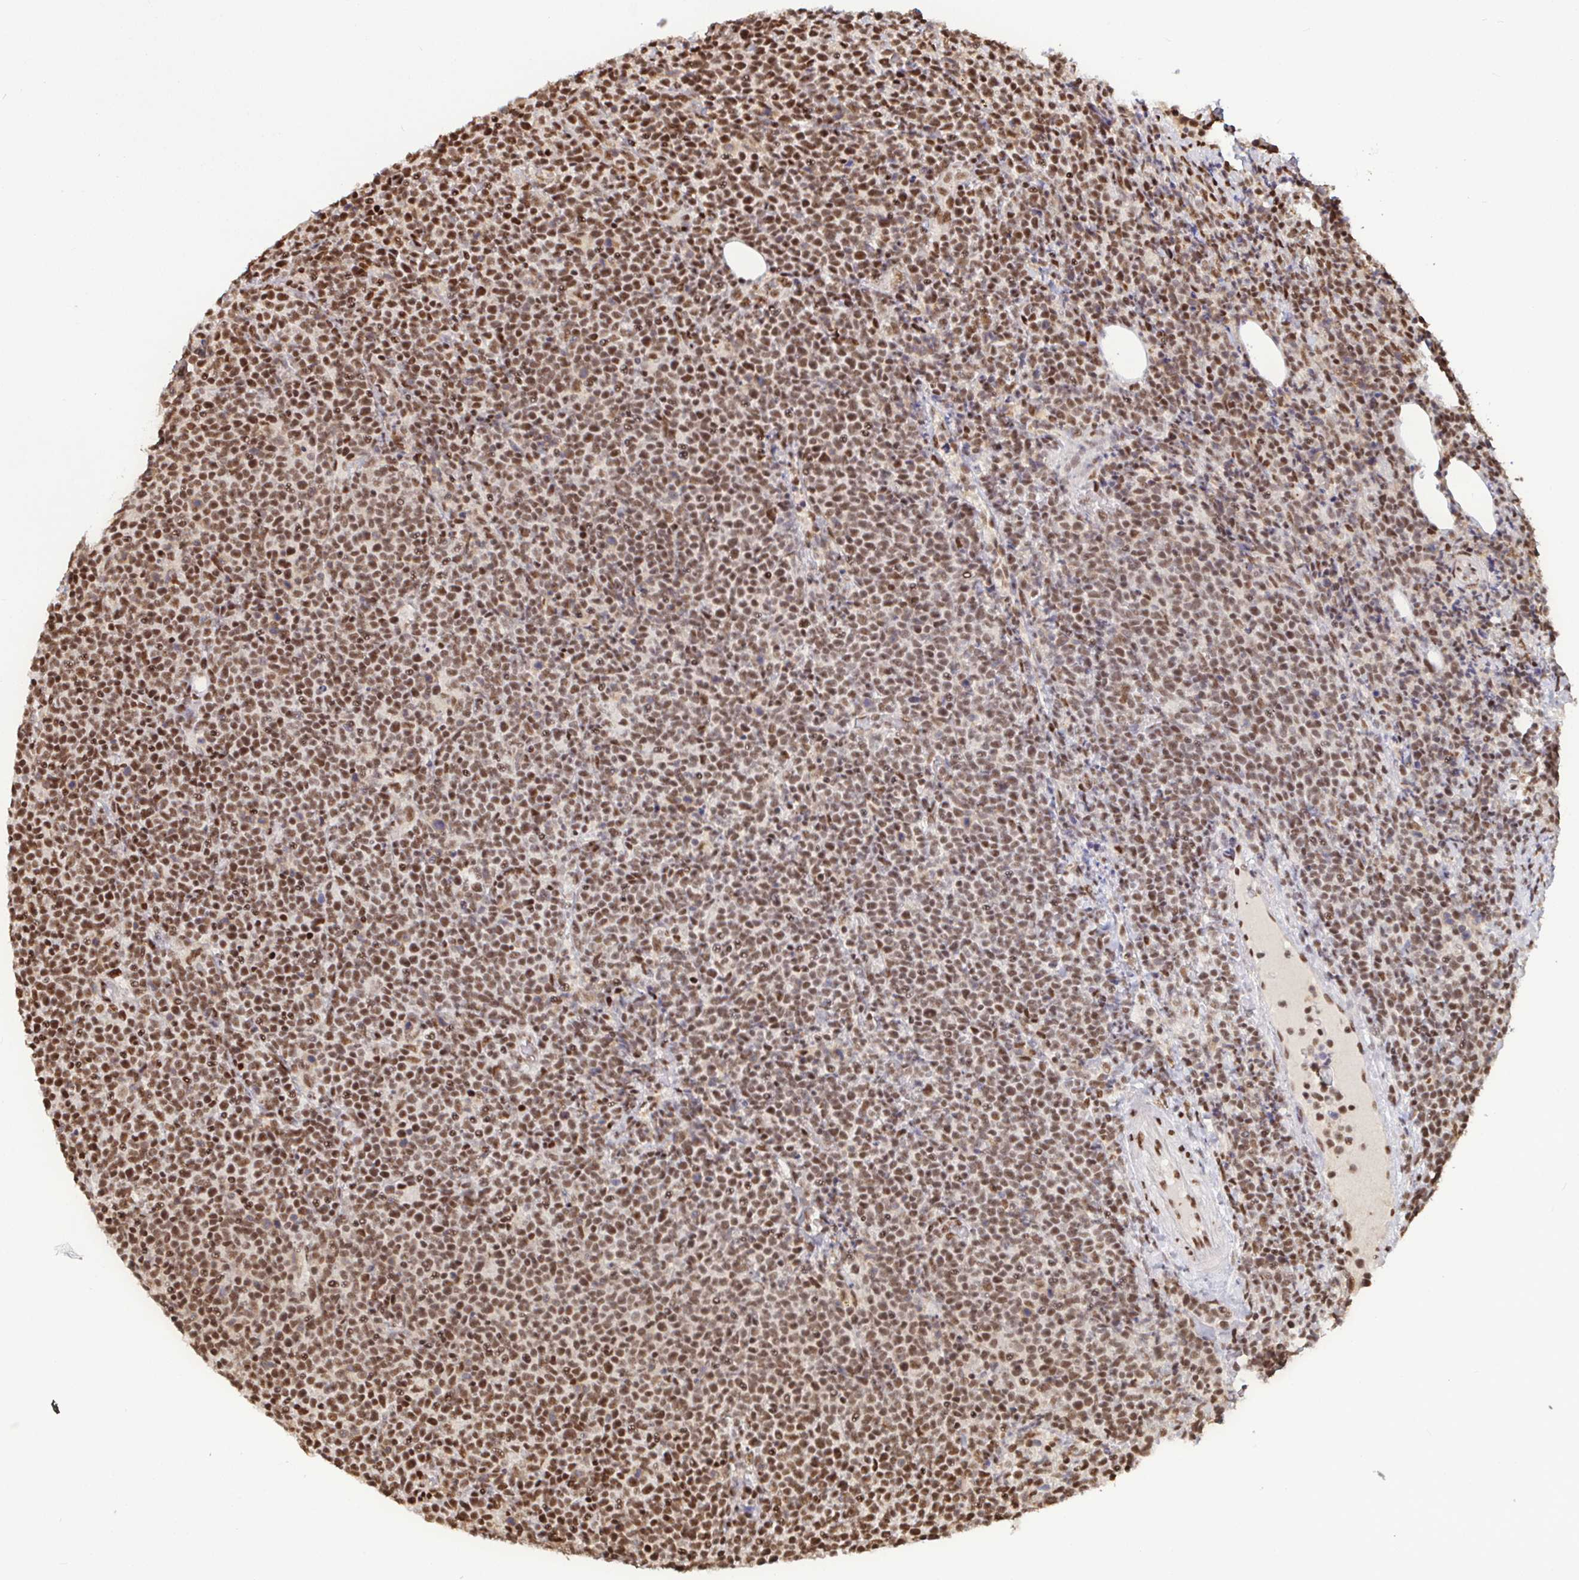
{"staining": {"intensity": "moderate", "quantity": ">75%", "location": "nuclear"}, "tissue": "lymphoma", "cell_type": "Tumor cells", "image_type": "cancer", "snomed": [{"axis": "morphology", "description": "Malignant lymphoma, non-Hodgkin's type, High grade"}, {"axis": "topography", "description": "Lymph node"}], "caption": "Moderate nuclear protein staining is present in about >75% of tumor cells in lymphoma.", "gene": "SP3", "patient": {"sex": "male", "age": 61}}